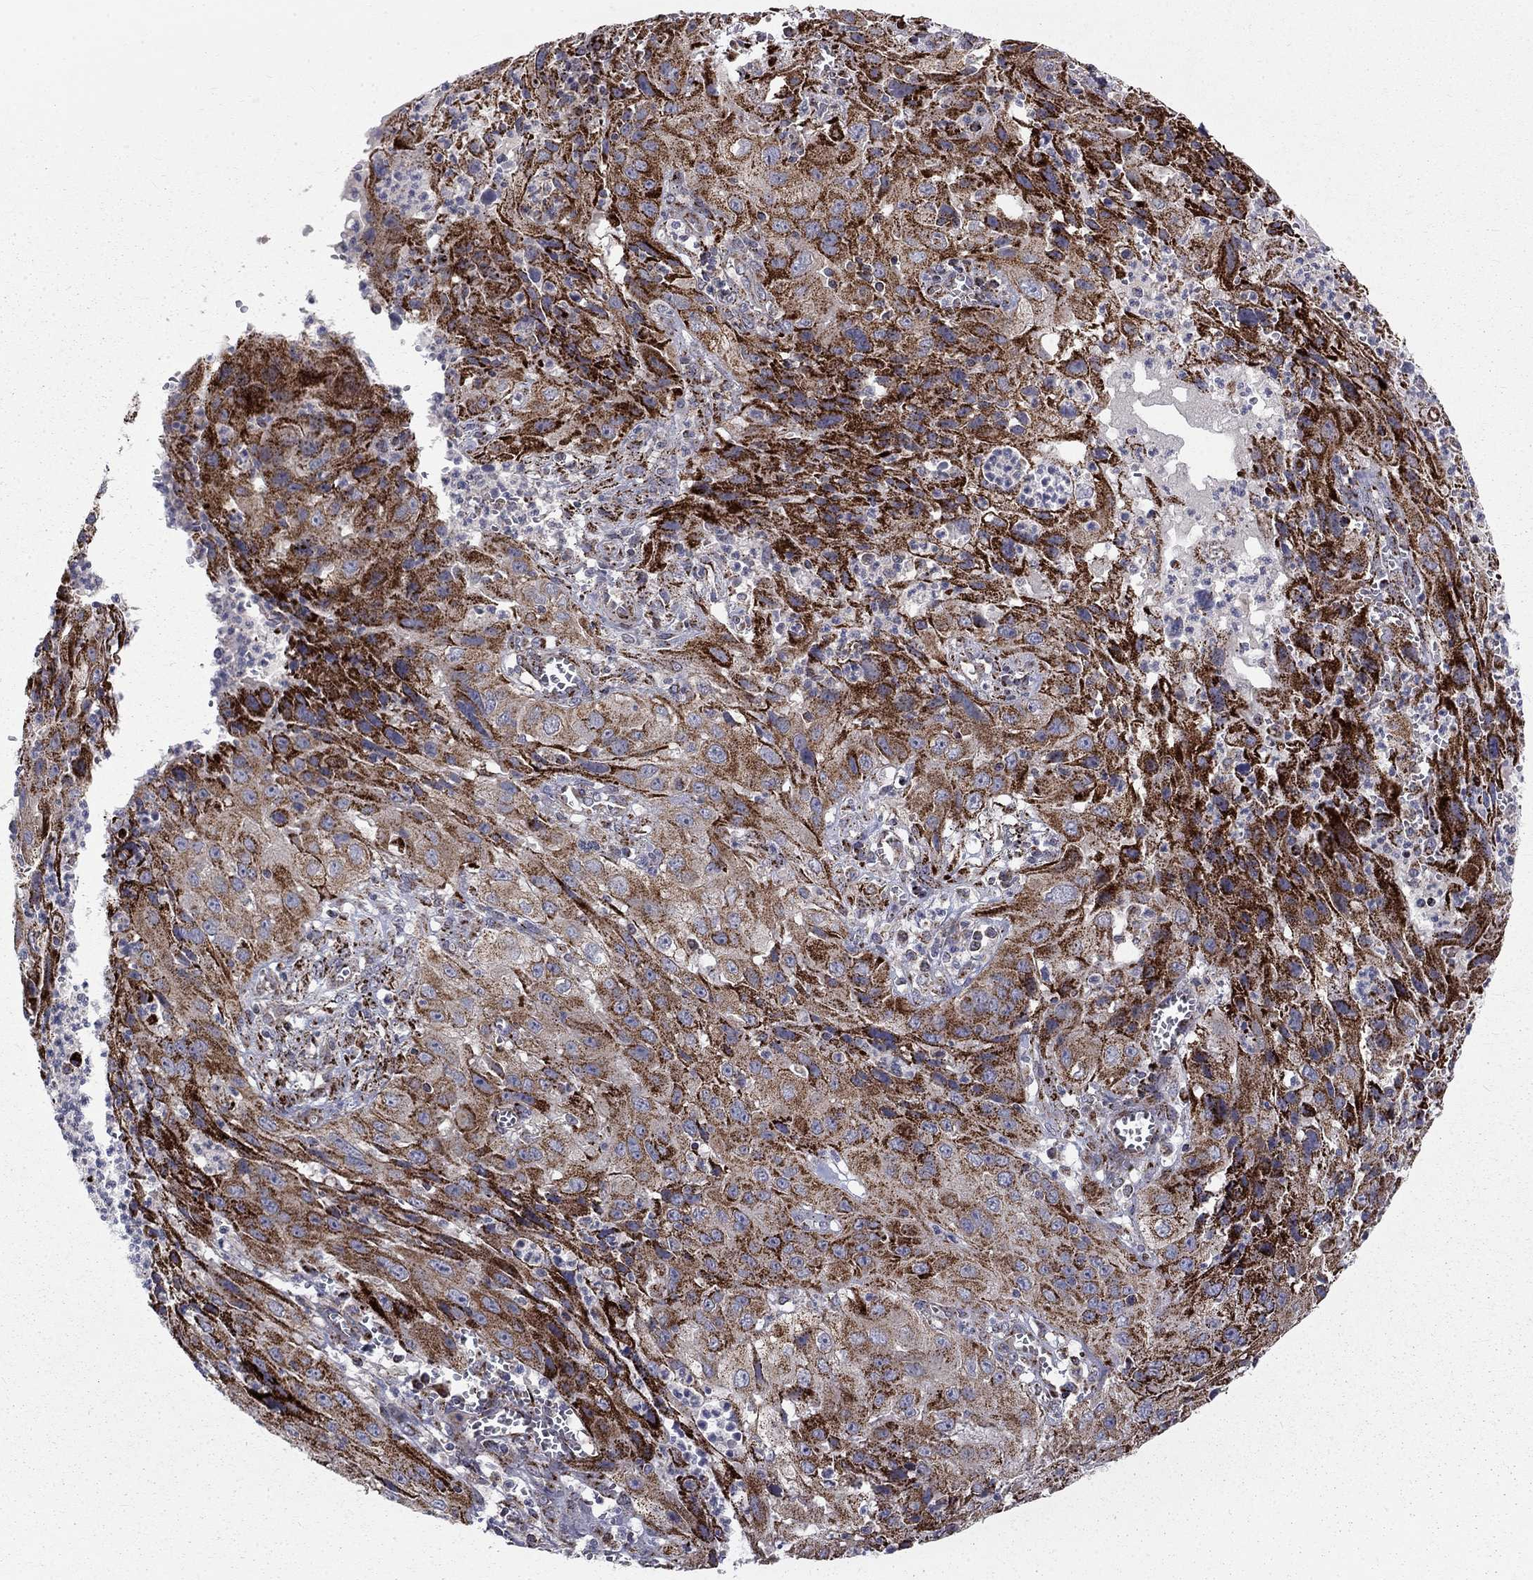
{"staining": {"intensity": "strong", "quantity": ">75%", "location": "cytoplasmic/membranous"}, "tissue": "cervical cancer", "cell_type": "Tumor cells", "image_type": "cancer", "snomed": [{"axis": "morphology", "description": "Squamous cell carcinoma, NOS"}, {"axis": "topography", "description": "Cervix"}], "caption": "Immunohistochemistry (IHC) (DAB (3,3'-diaminobenzidine)) staining of human cervical cancer (squamous cell carcinoma) exhibits strong cytoplasmic/membranous protein expression in about >75% of tumor cells.", "gene": "ALDH1B1", "patient": {"sex": "female", "age": 32}}